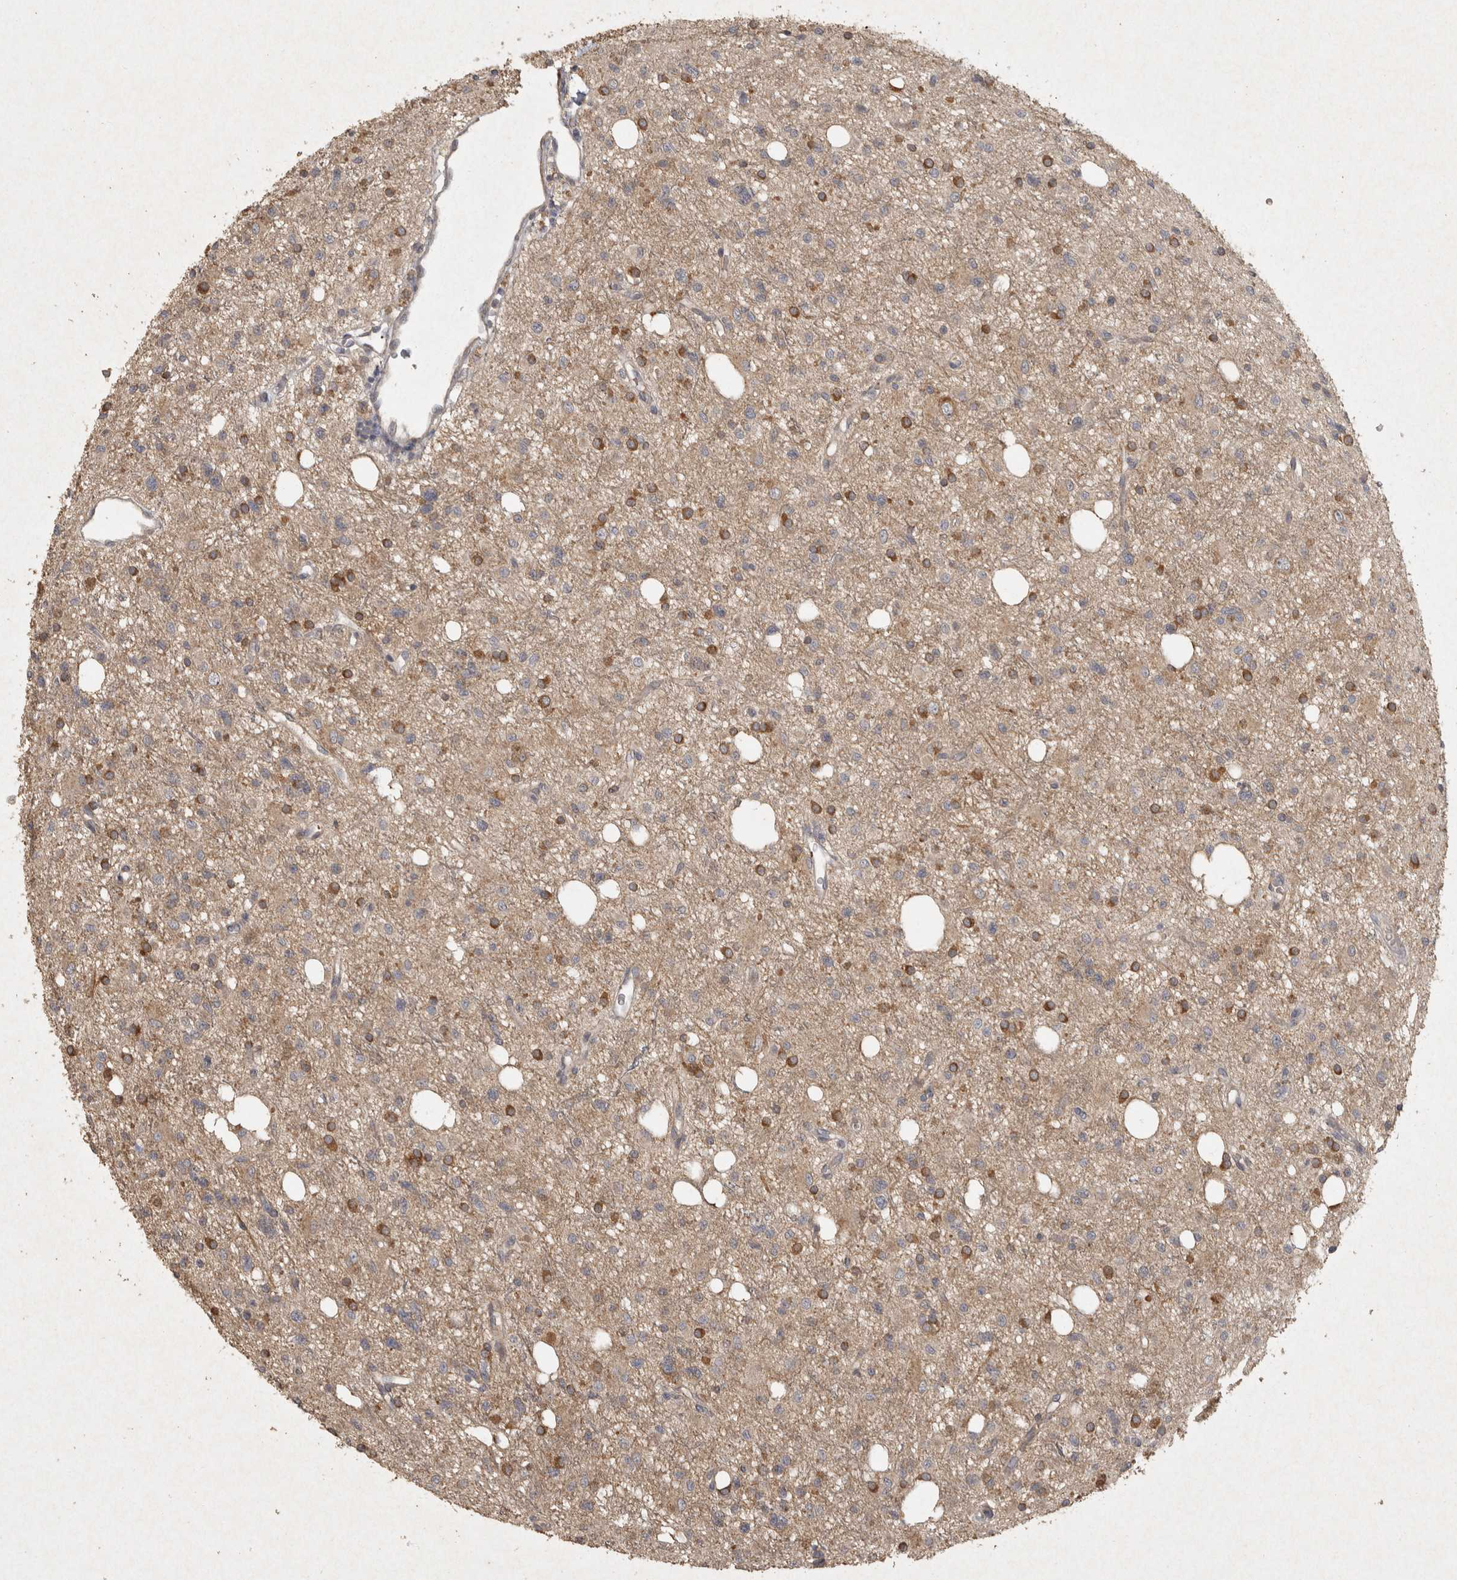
{"staining": {"intensity": "moderate", "quantity": "<25%", "location": "cytoplasmic/membranous"}, "tissue": "glioma", "cell_type": "Tumor cells", "image_type": "cancer", "snomed": [{"axis": "morphology", "description": "Glioma, malignant, High grade"}, {"axis": "topography", "description": "Brain"}], "caption": "Immunohistochemical staining of glioma displays low levels of moderate cytoplasmic/membranous protein positivity in about <25% of tumor cells.", "gene": "OSTN", "patient": {"sex": "female", "age": 62}}